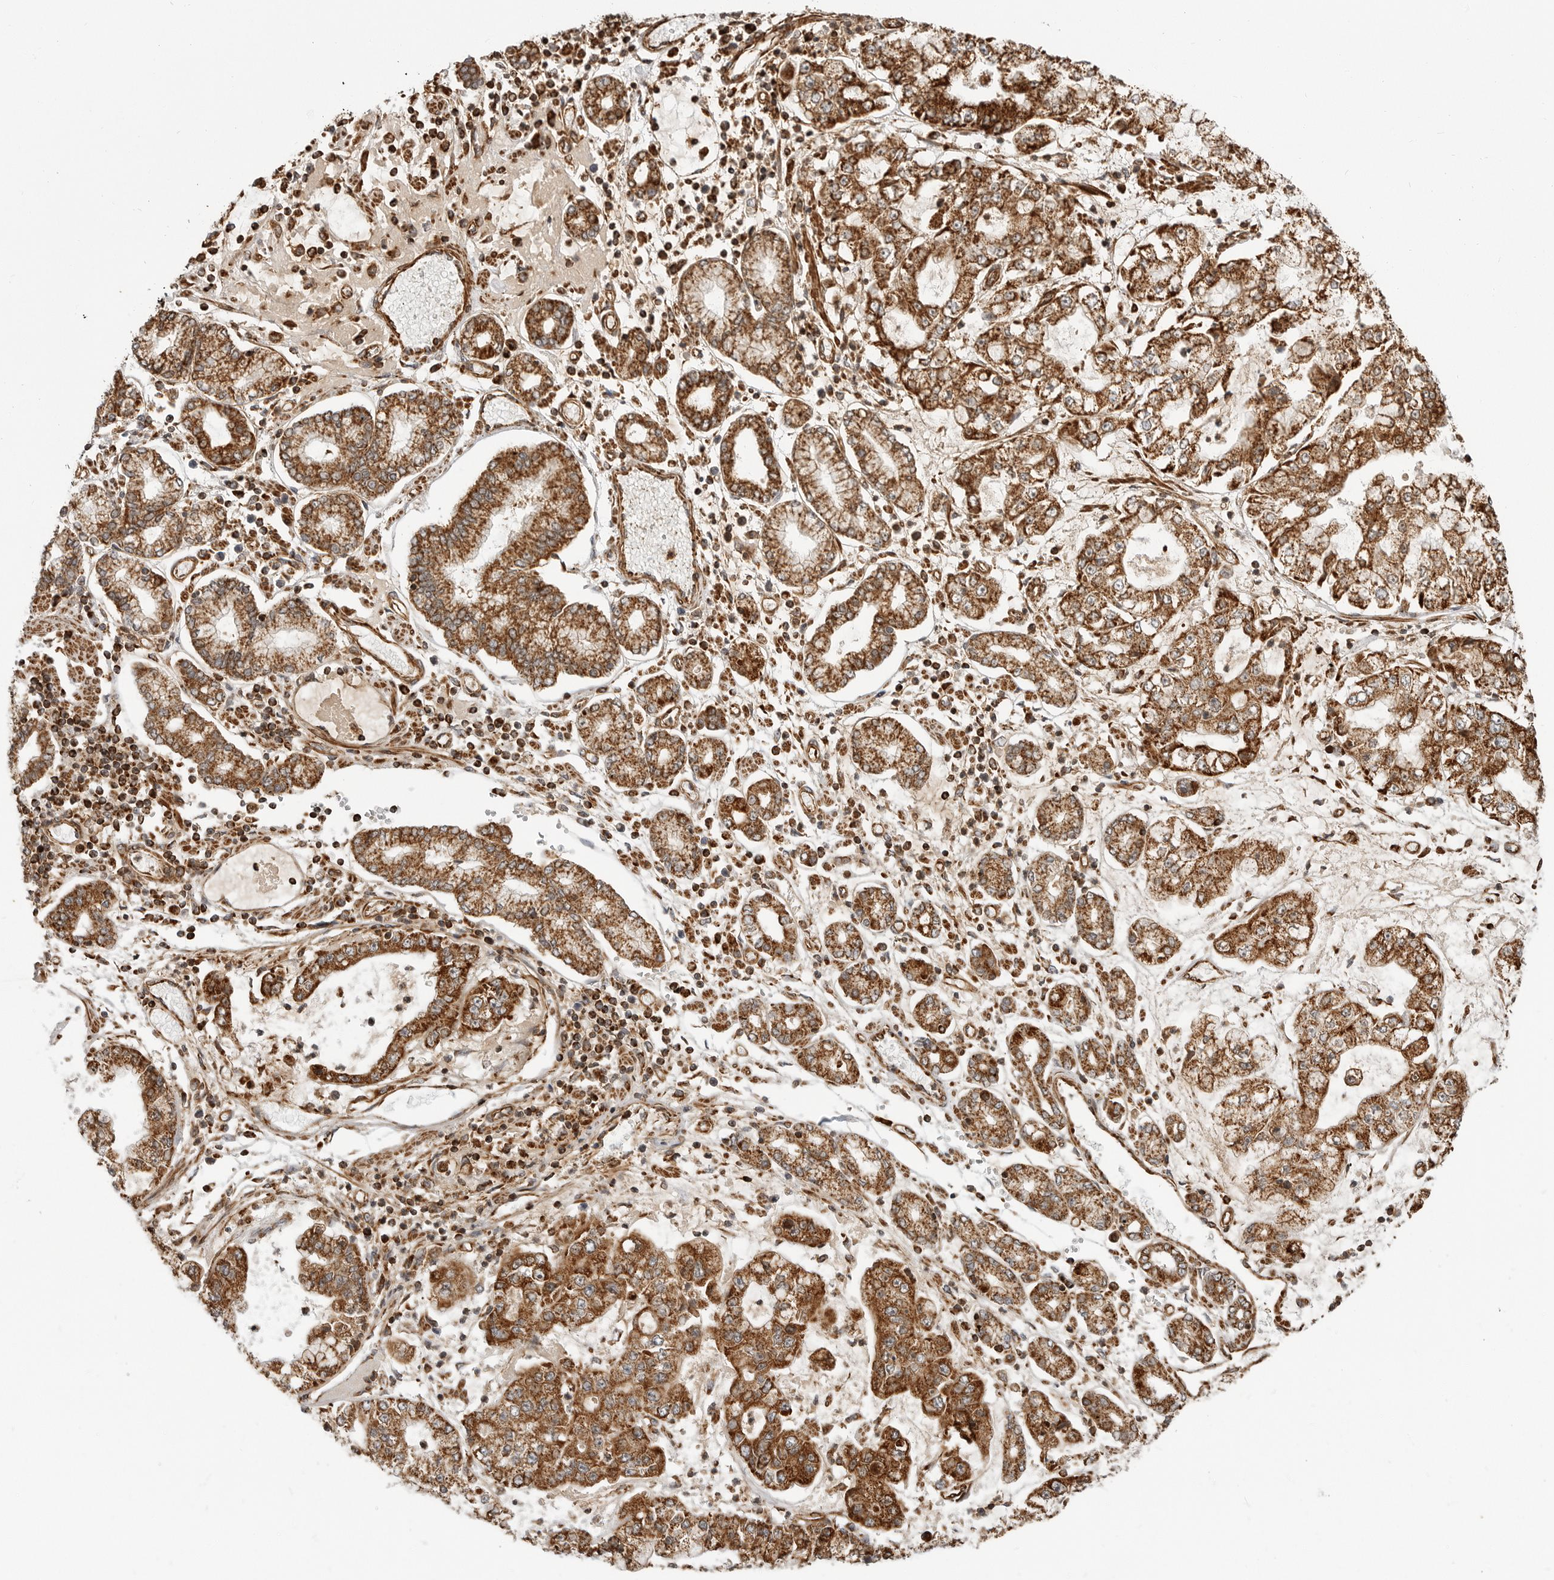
{"staining": {"intensity": "strong", "quantity": ">75%", "location": "cytoplasmic/membranous"}, "tissue": "stomach cancer", "cell_type": "Tumor cells", "image_type": "cancer", "snomed": [{"axis": "morphology", "description": "Adenocarcinoma, NOS"}, {"axis": "topography", "description": "Stomach"}], "caption": "High-power microscopy captured an immunohistochemistry (IHC) photomicrograph of stomach cancer, revealing strong cytoplasmic/membranous positivity in approximately >75% of tumor cells.", "gene": "BMP2K", "patient": {"sex": "male", "age": 76}}